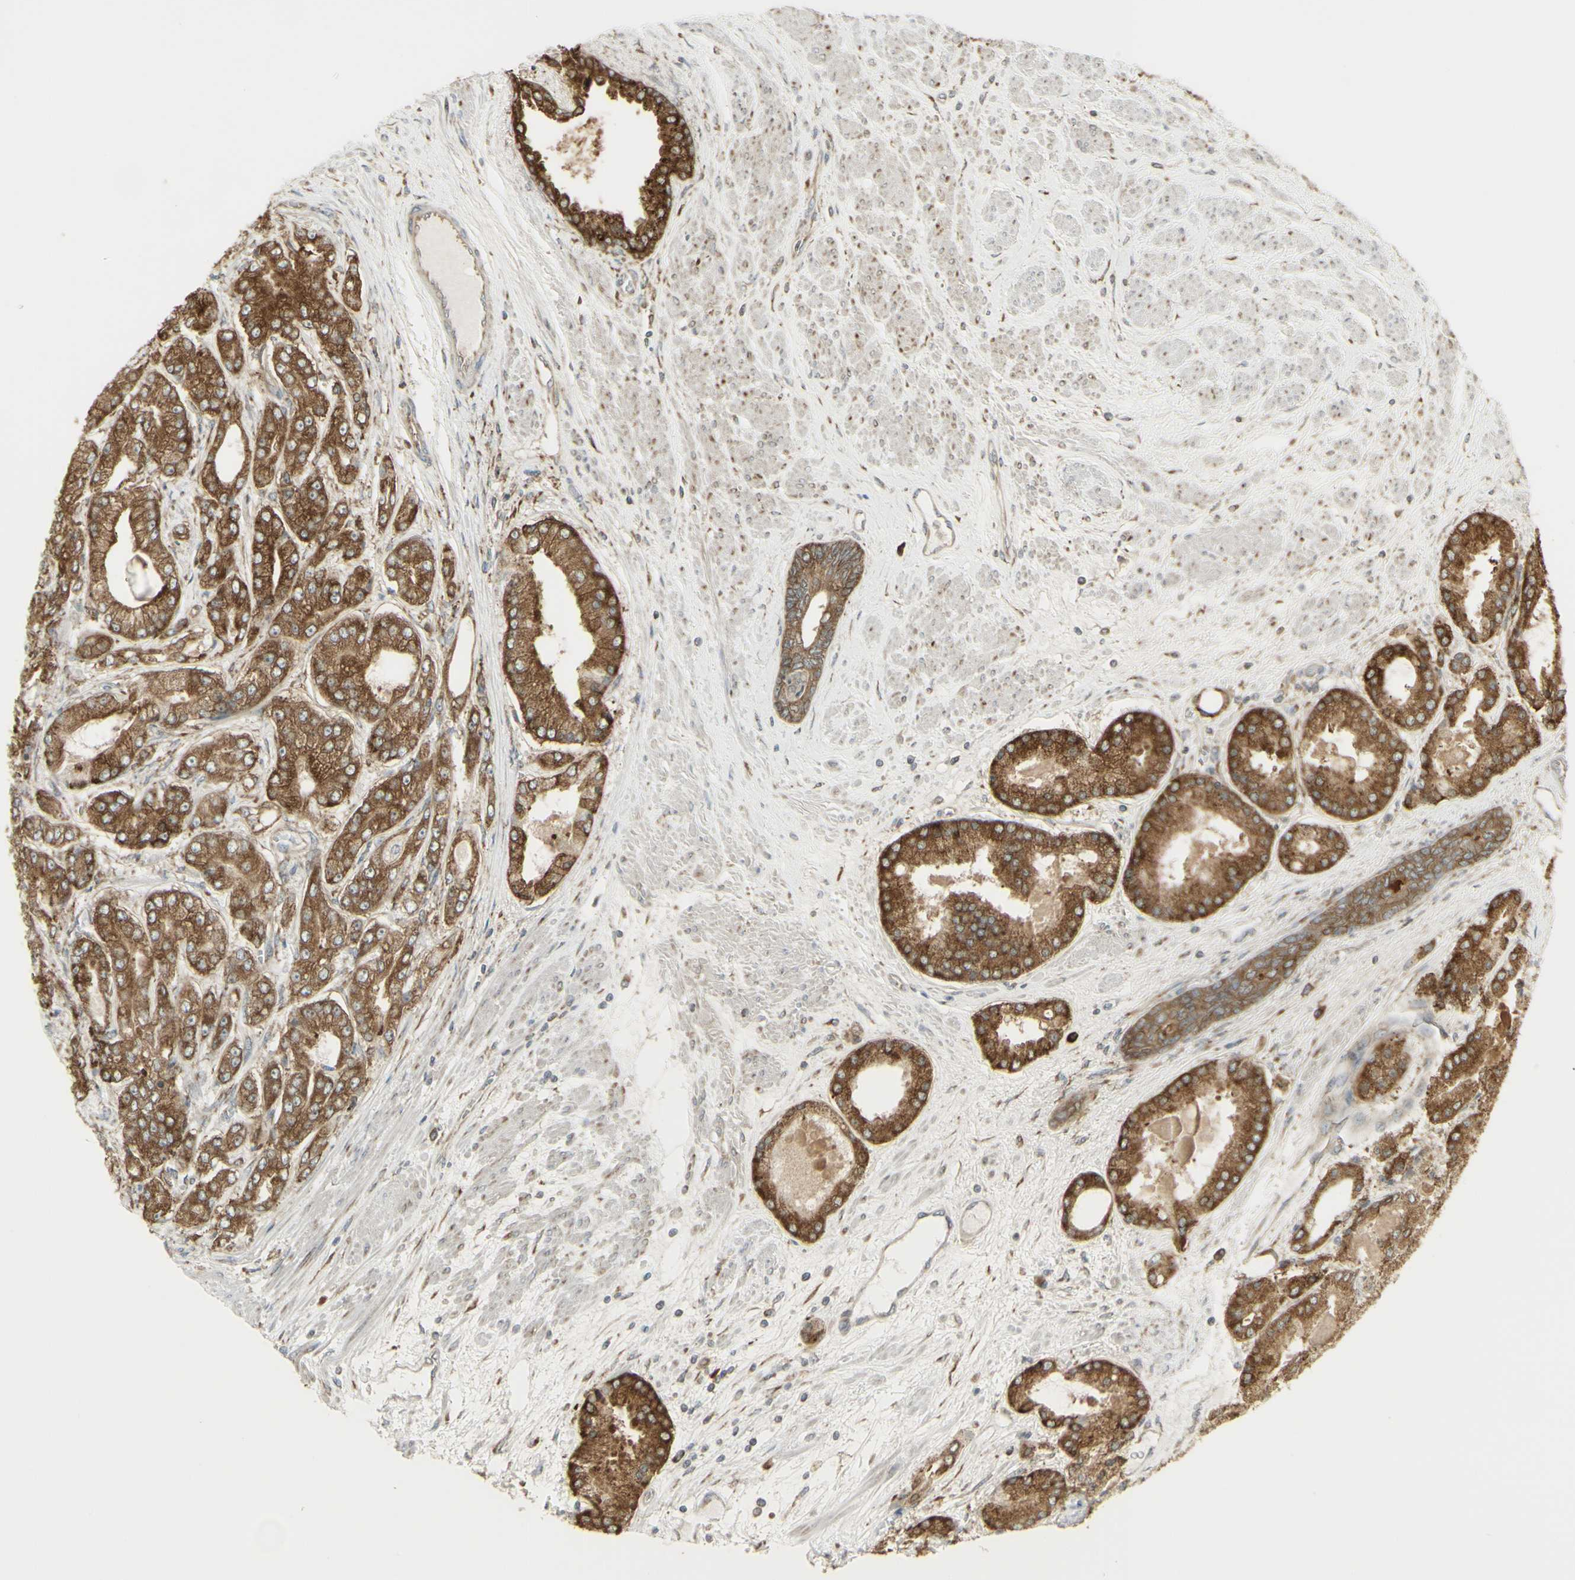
{"staining": {"intensity": "strong", "quantity": ">75%", "location": "cytoplasmic/membranous"}, "tissue": "prostate cancer", "cell_type": "Tumor cells", "image_type": "cancer", "snomed": [{"axis": "morphology", "description": "Adenocarcinoma, High grade"}, {"axis": "topography", "description": "Prostate"}], "caption": "A high-resolution photomicrograph shows immunohistochemistry (IHC) staining of prostate cancer (high-grade adenocarcinoma), which displays strong cytoplasmic/membranous staining in about >75% of tumor cells. (IHC, brightfield microscopy, high magnification).", "gene": "FKBP3", "patient": {"sex": "male", "age": 59}}